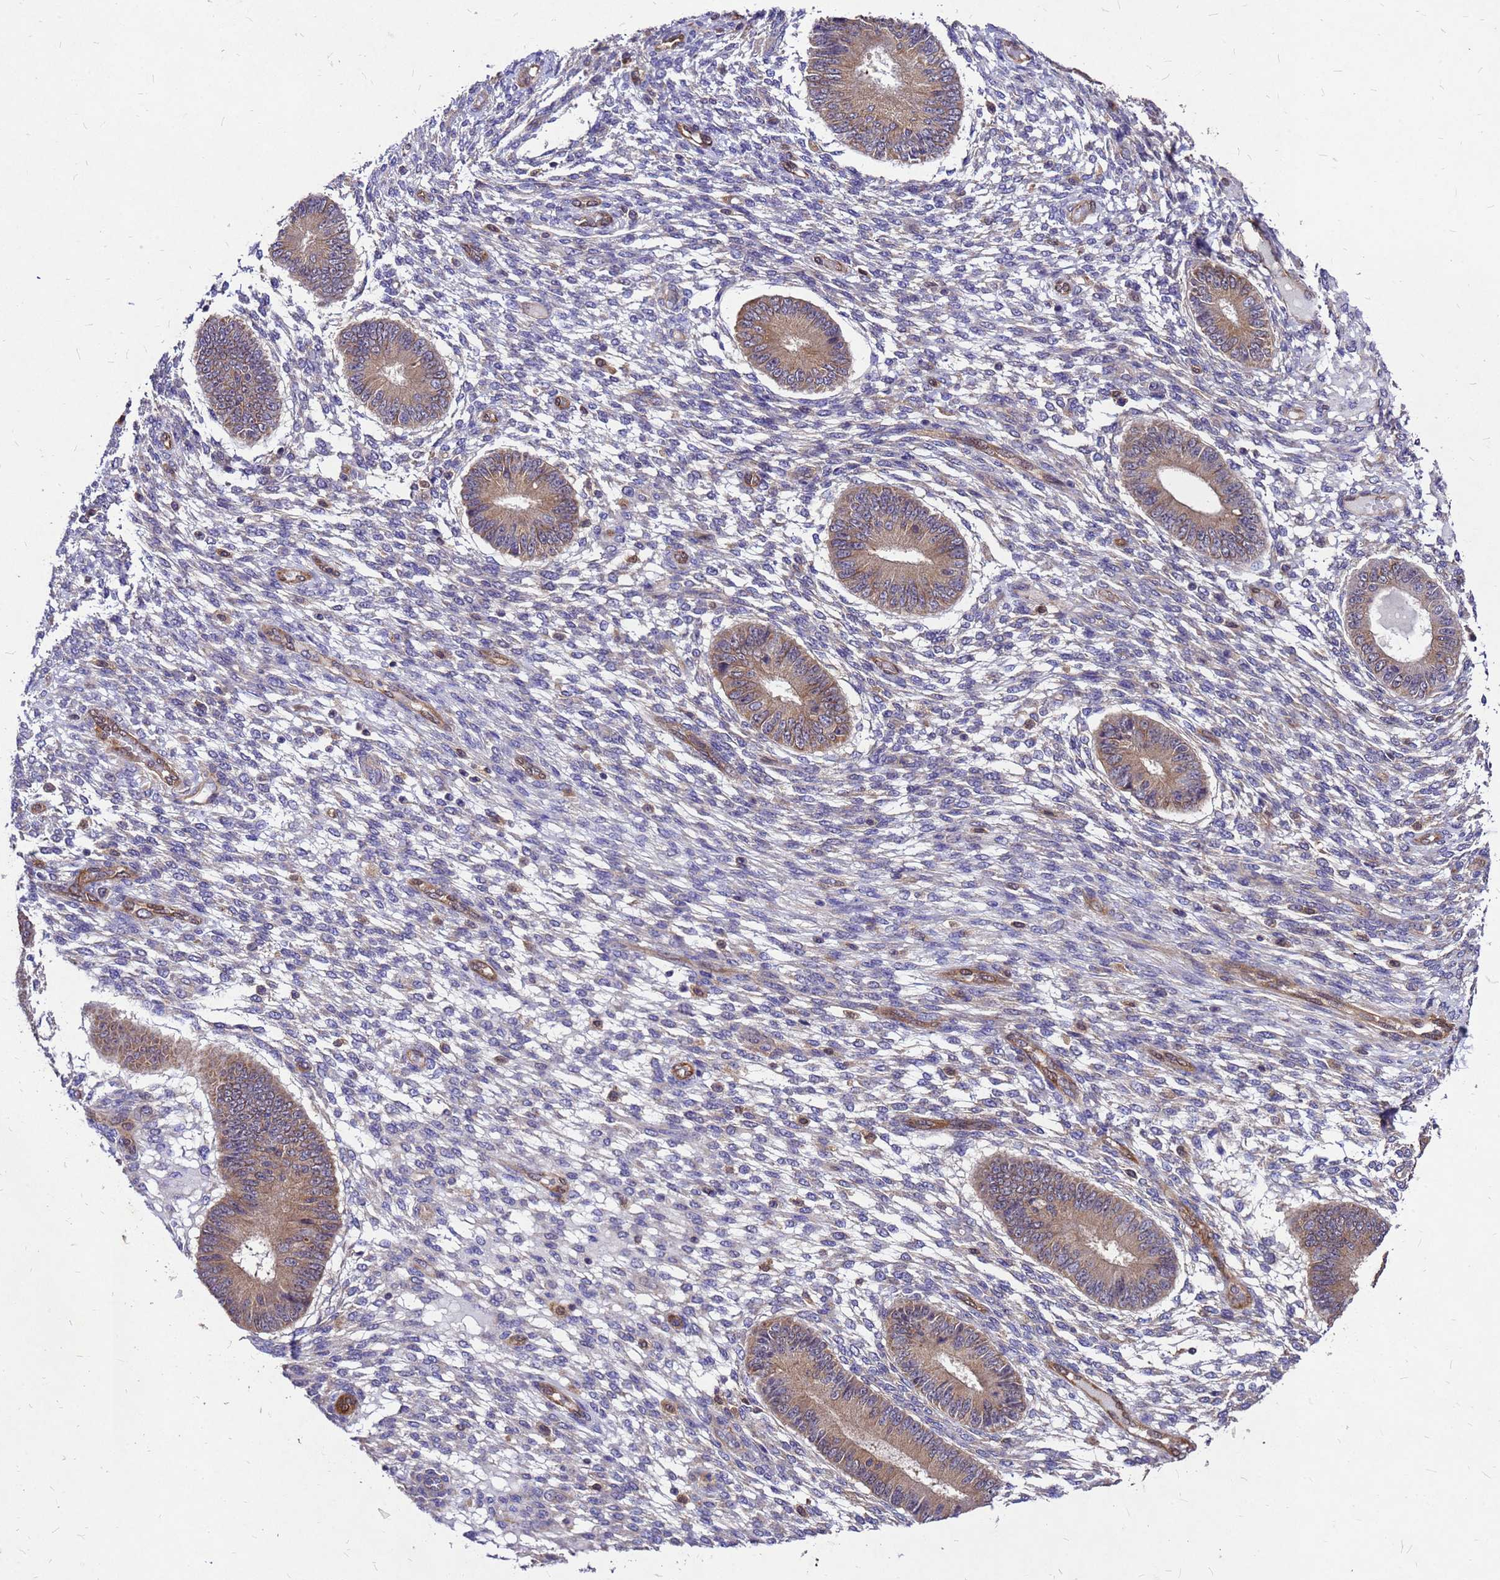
{"staining": {"intensity": "negative", "quantity": "none", "location": "none"}, "tissue": "endometrium", "cell_type": "Cells in endometrial stroma", "image_type": "normal", "snomed": [{"axis": "morphology", "description": "Normal tissue, NOS"}, {"axis": "topography", "description": "Endometrium"}], "caption": "A high-resolution micrograph shows IHC staining of benign endometrium, which reveals no significant expression in cells in endometrial stroma. (DAB immunohistochemistry, high magnification).", "gene": "DUSP23", "patient": {"sex": "female", "age": 49}}